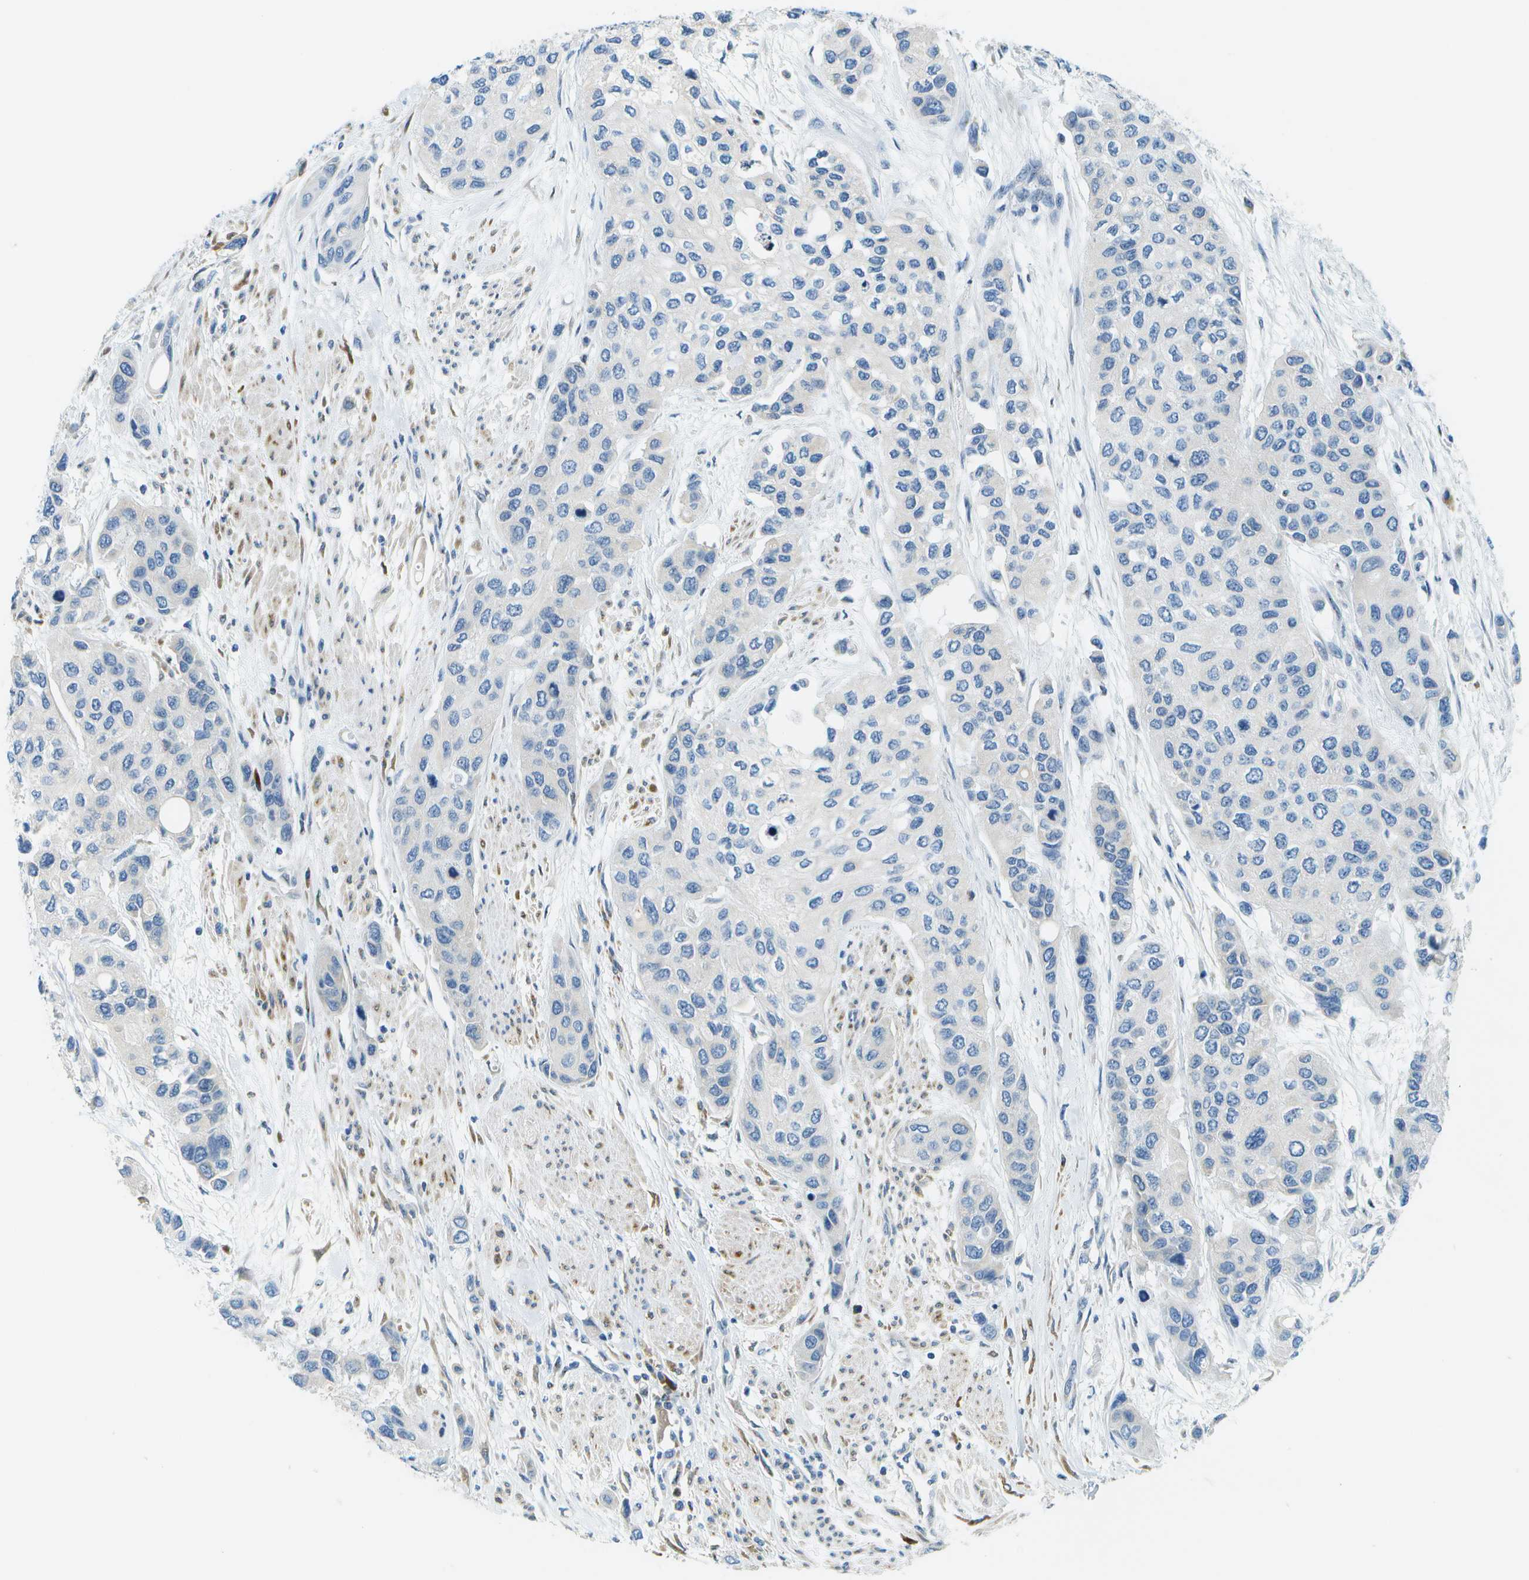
{"staining": {"intensity": "negative", "quantity": "none", "location": "none"}, "tissue": "urothelial cancer", "cell_type": "Tumor cells", "image_type": "cancer", "snomed": [{"axis": "morphology", "description": "Urothelial carcinoma, High grade"}, {"axis": "topography", "description": "Urinary bladder"}], "caption": "High power microscopy photomicrograph of an IHC image of urothelial carcinoma (high-grade), revealing no significant expression in tumor cells. (Brightfield microscopy of DAB immunohistochemistry (IHC) at high magnification).", "gene": "PTGIS", "patient": {"sex": "female", "age": 56}}